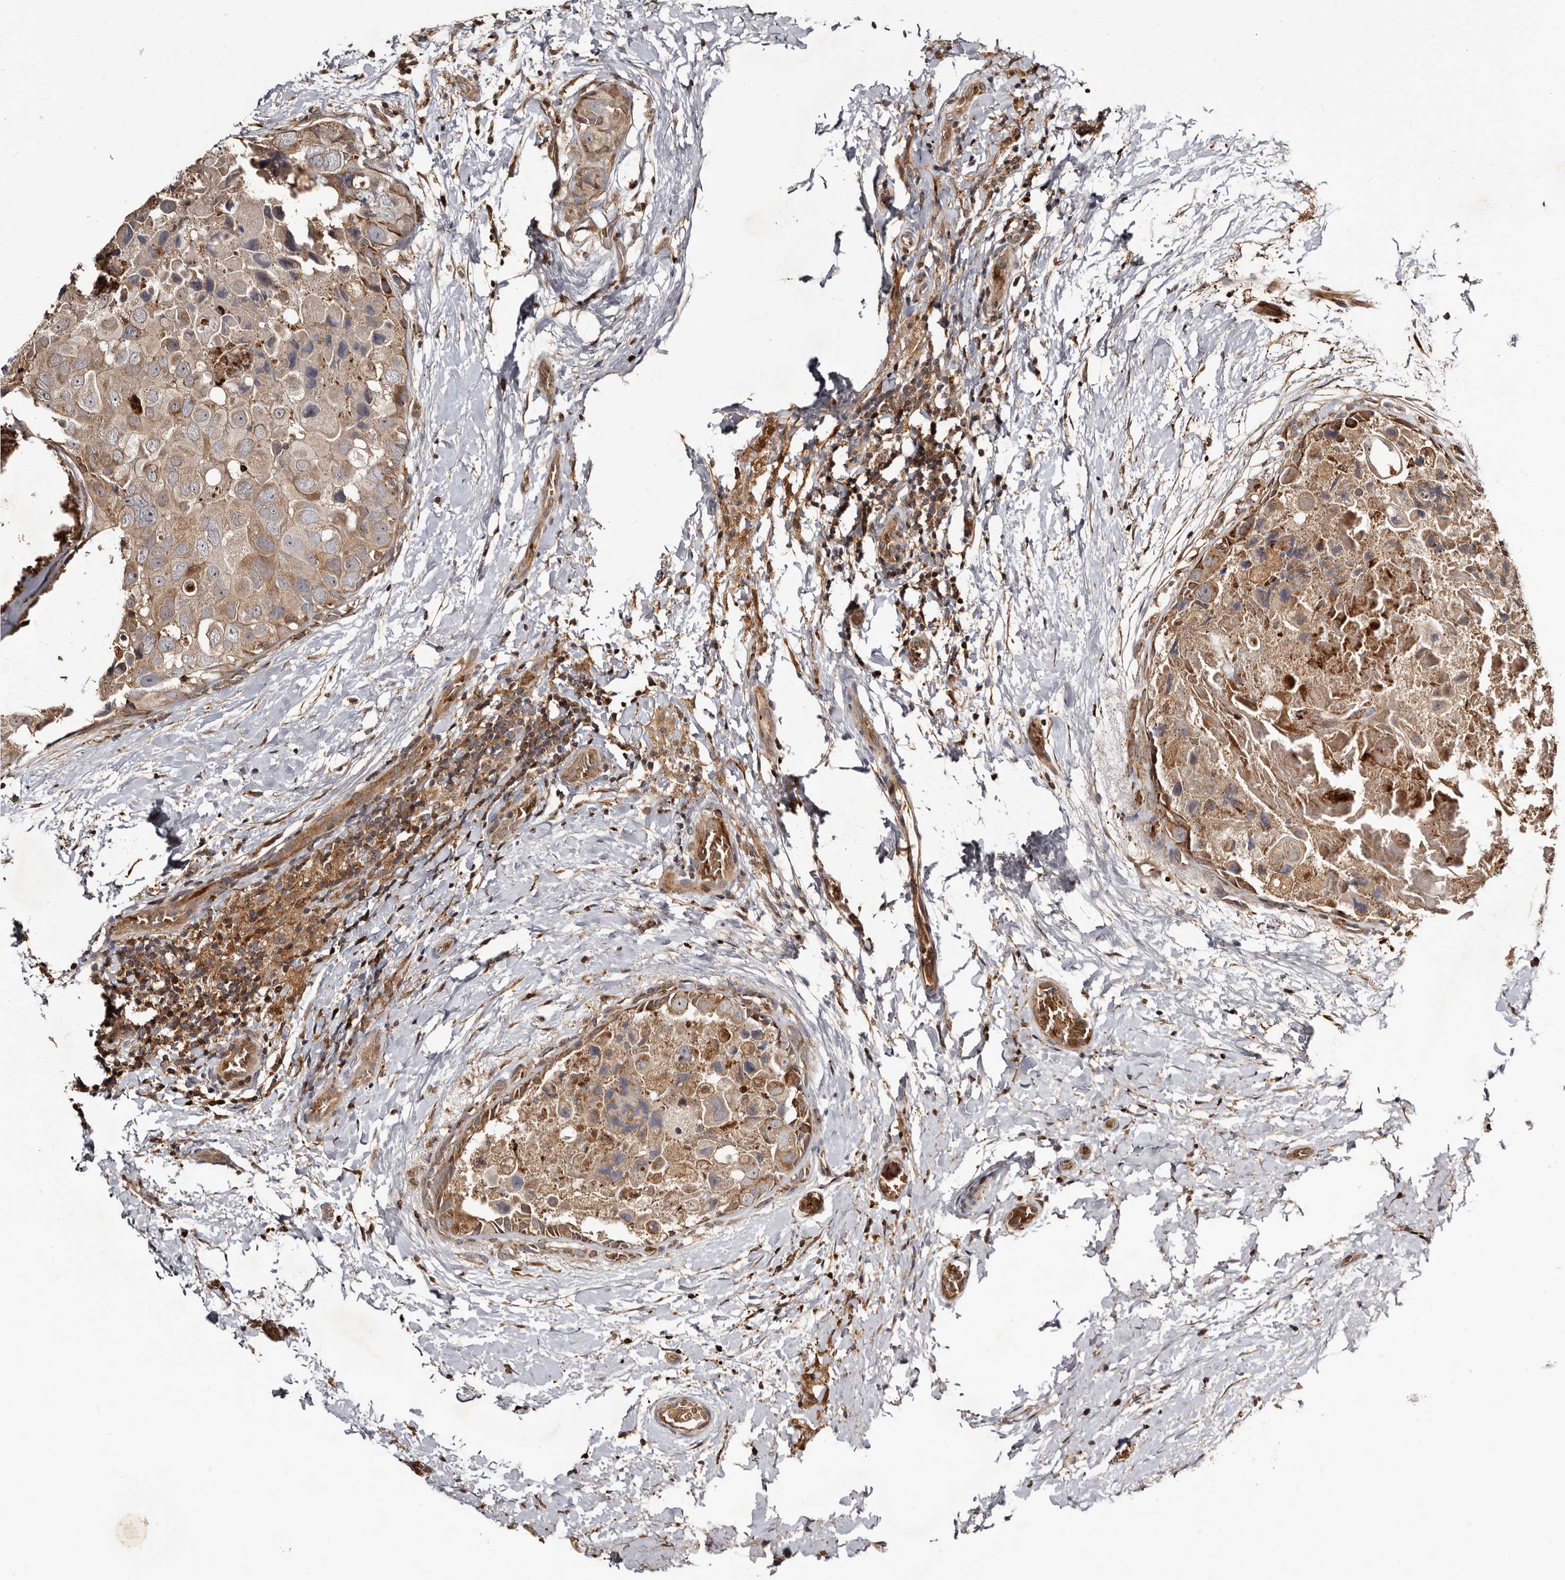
{"staining": {"intensity": "moderate", "quantity": ">75%", "location": "cytoplasmic/membranous"}, "tissue": "breast cancer", "cell_type": "Tumor cells", "image_type": "cancer", "snomed": [{"axis": "morphology", "description": "Duct carcinoma"}, {"axis": "topography", "description": "Breast"}], "caption": "Protein expression by immunohistochemistry displays moderate cytoplasmic/membranous positivity in approximately >75% of tumor cells in infiltrating ductal carcinoma (breast).", "gene": "BAX", "patient": {"sex": "female", "age": 62}}